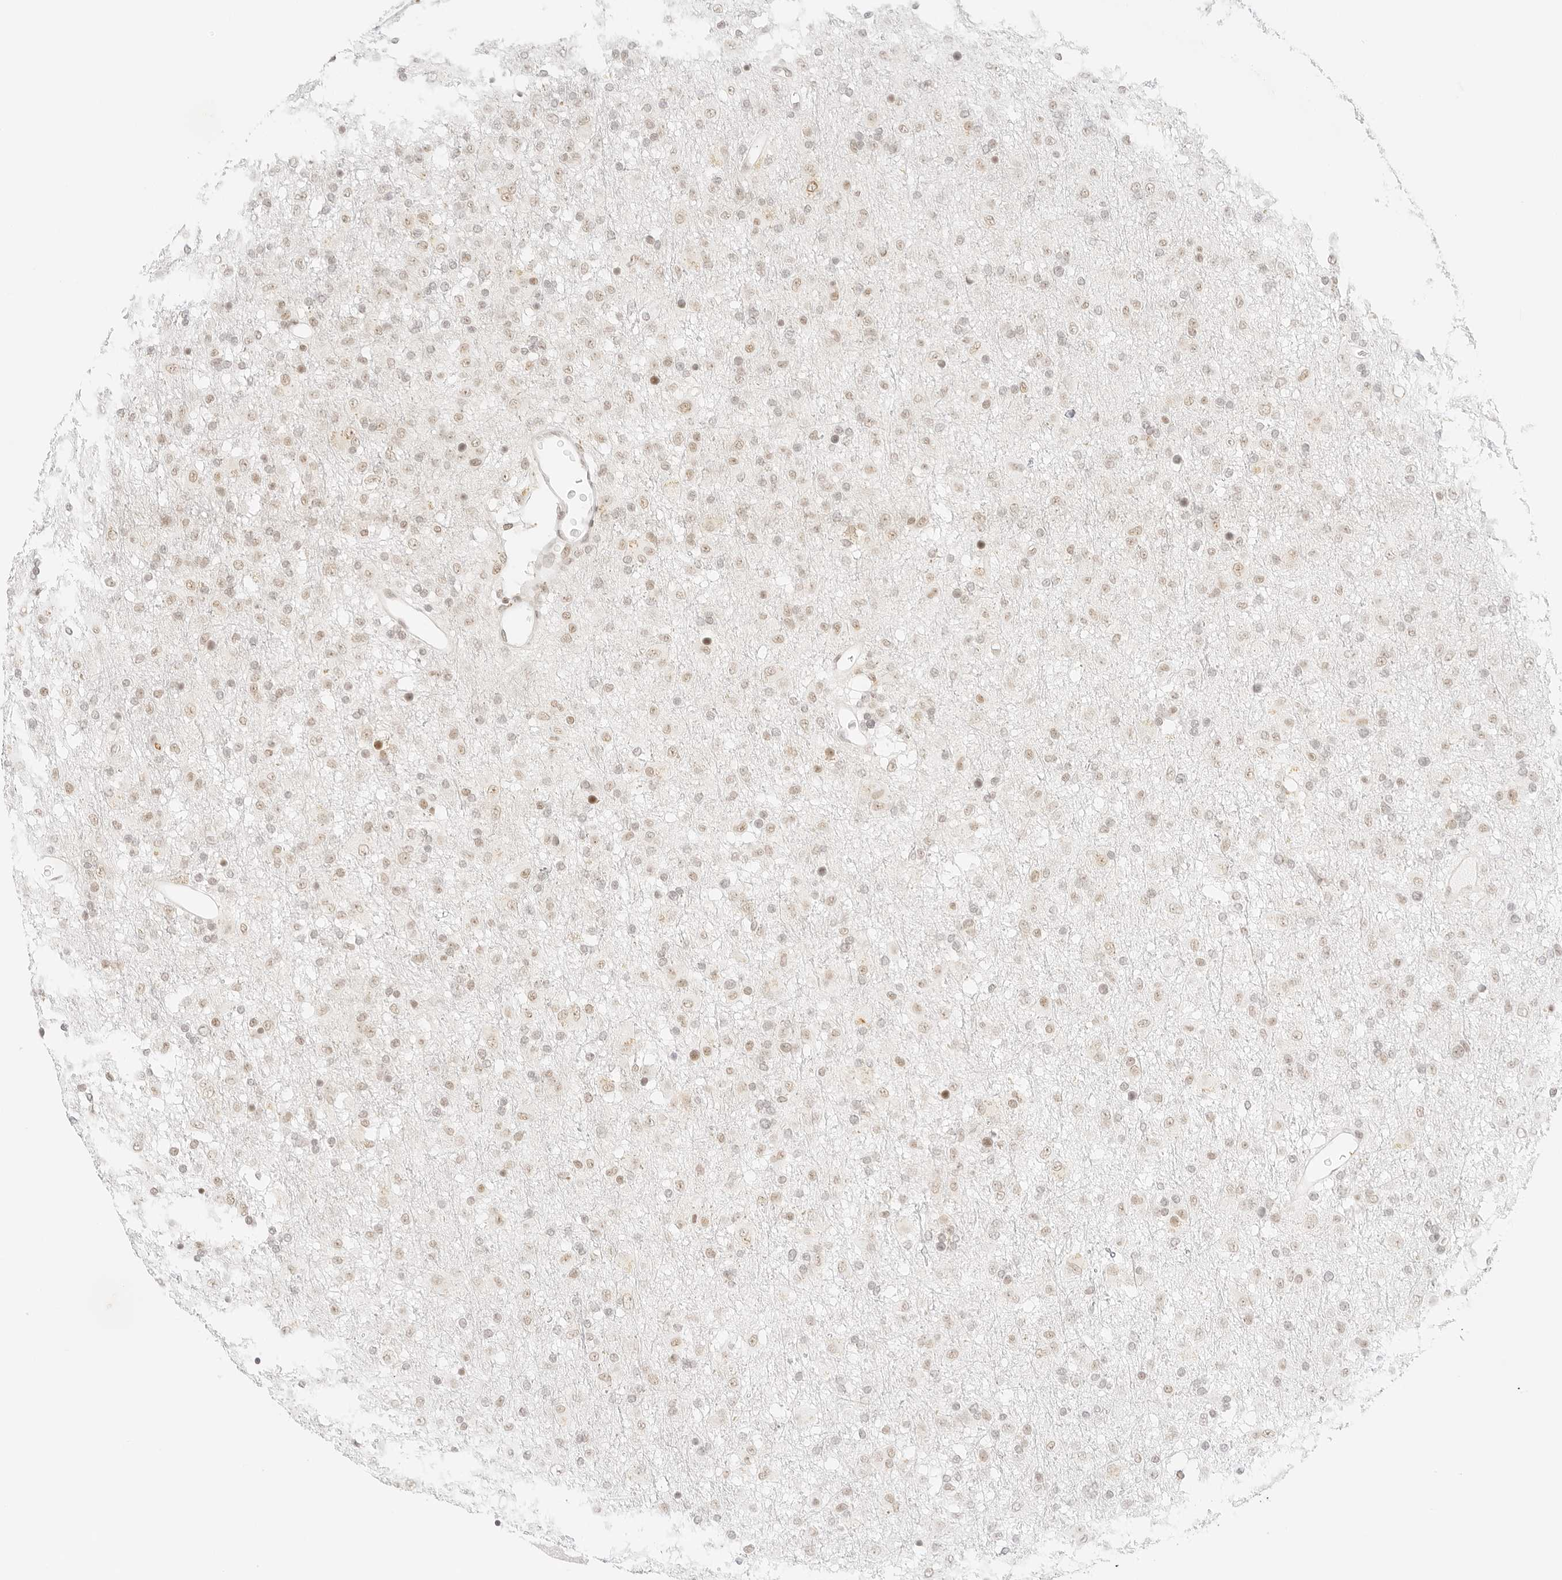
{"staining": {"intensity": "weak", "quantity": "<25%", "location": "nuclear"}, "tissue": "glioma", "cell_type": "Tumor cells", "image_type": "cancer", "snomed": [{"axis": "morphology", "description": "Glioma, malignant, Low grade"}, {"axis": "topography", "description": "Brain"}], "caption": "Micrograph shows no protein expression in tumor cells of low-grade glioma (malignant) tissue.", "gene": "GNAS", "patient": {"sex": "male", "age": 65}}